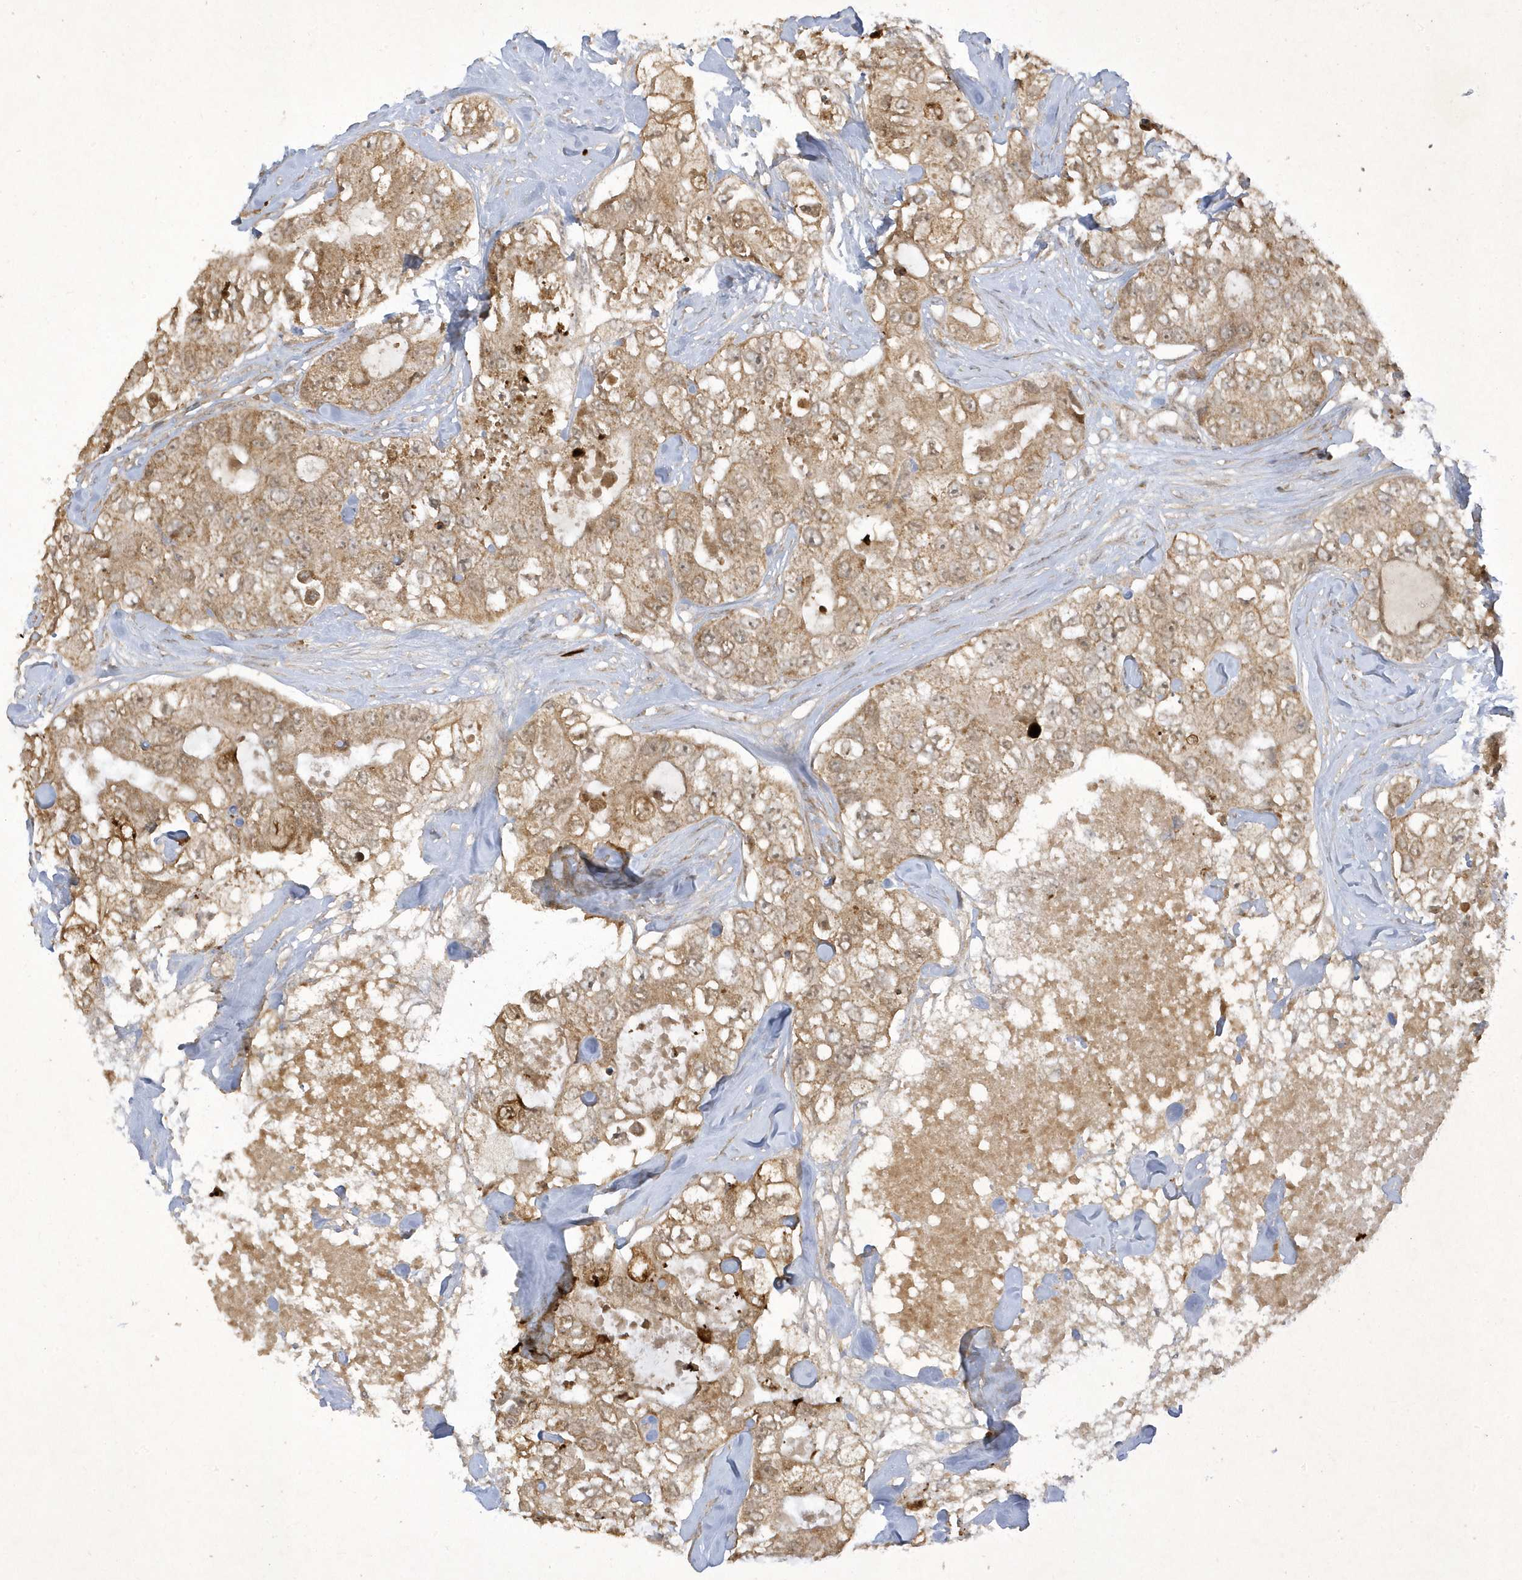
{"staining": {"intensity": "weak", "quantity": ">75%", "location": "cytoplasmic/membranous"}, "tissue": "breast cancer", "cell_type": "Tumor cells", "image_type": "cancer", "snomed": [{"axis": "morphology", "description": "Duct carcinoma"}, {"axis": "topography", "description": "Breast"}], "caption": "High-magnification brightfield microscopy of breast cancer stained with DAB (3,3'-diaminobenzidine) (brown) and counterstained with hematoxylin (blue). tumor cells exhibit weak cytoplasmic/membranous expression is present in about>75% of cells.", "gene": "ZNF213", "patient": {"sex": "female", "age": 62}}